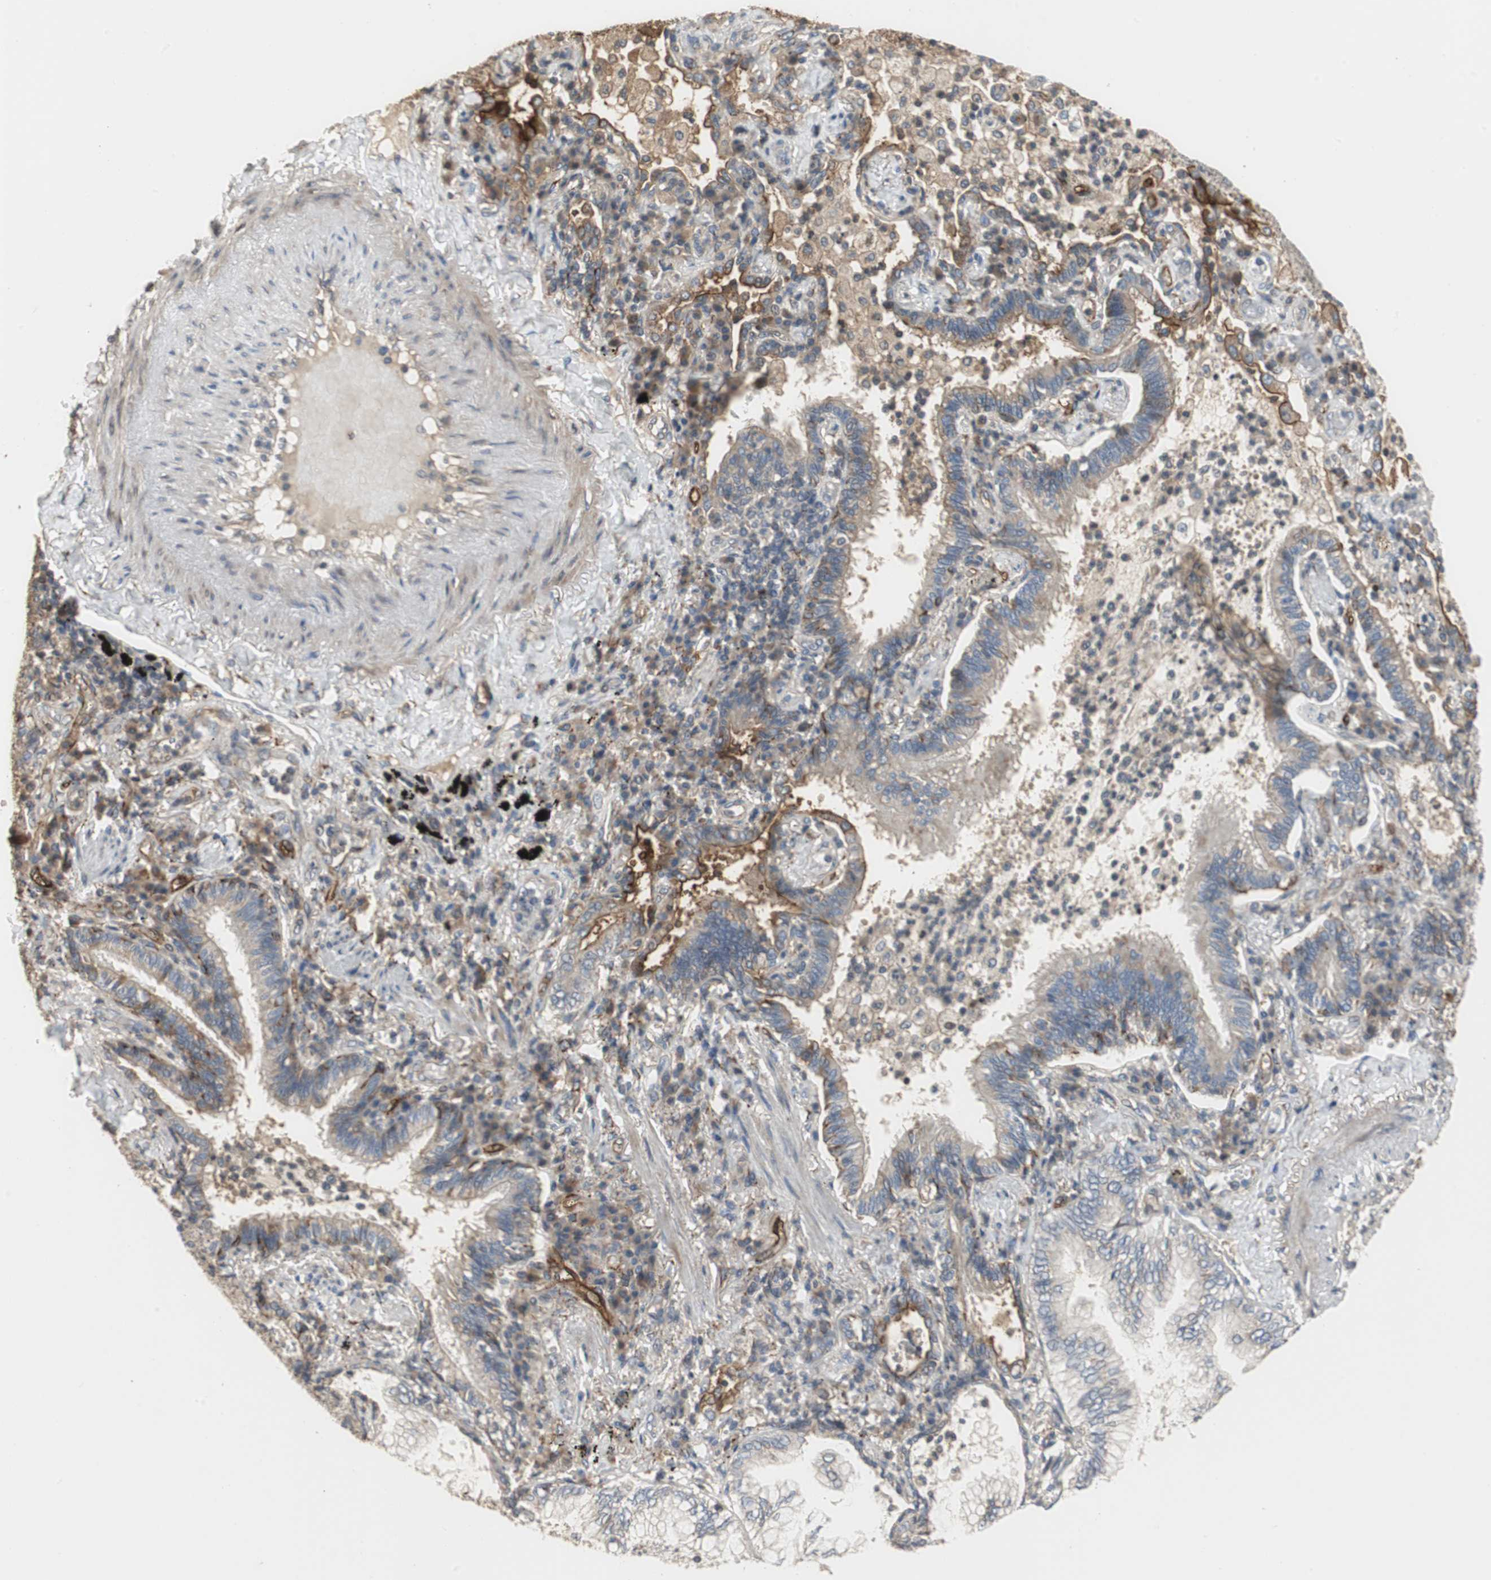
{"staining": {"intensity": "weak", "quantity": "<25%", "location": "cytoplasmic/membranous"}, "tissue": "lung cancer", "cell_type": "Tumor cells", "image_type": "cancer", "snomed": [{"axis": "morphology", "description": "Normal tissue, NOS"}, {"axis": "morphology", "description": "Adenocarcinoma, NOS"}, {"axis": "topography", "description": "Bronchus"}, {"axis": "topography", "description": "Lung"}], "caption": "A photomicrograph of human lung adenocarcinoma is negative for staining in tumor cells.", "gene": "ALPL", "patient": {"sex": "female", "age": 70}}